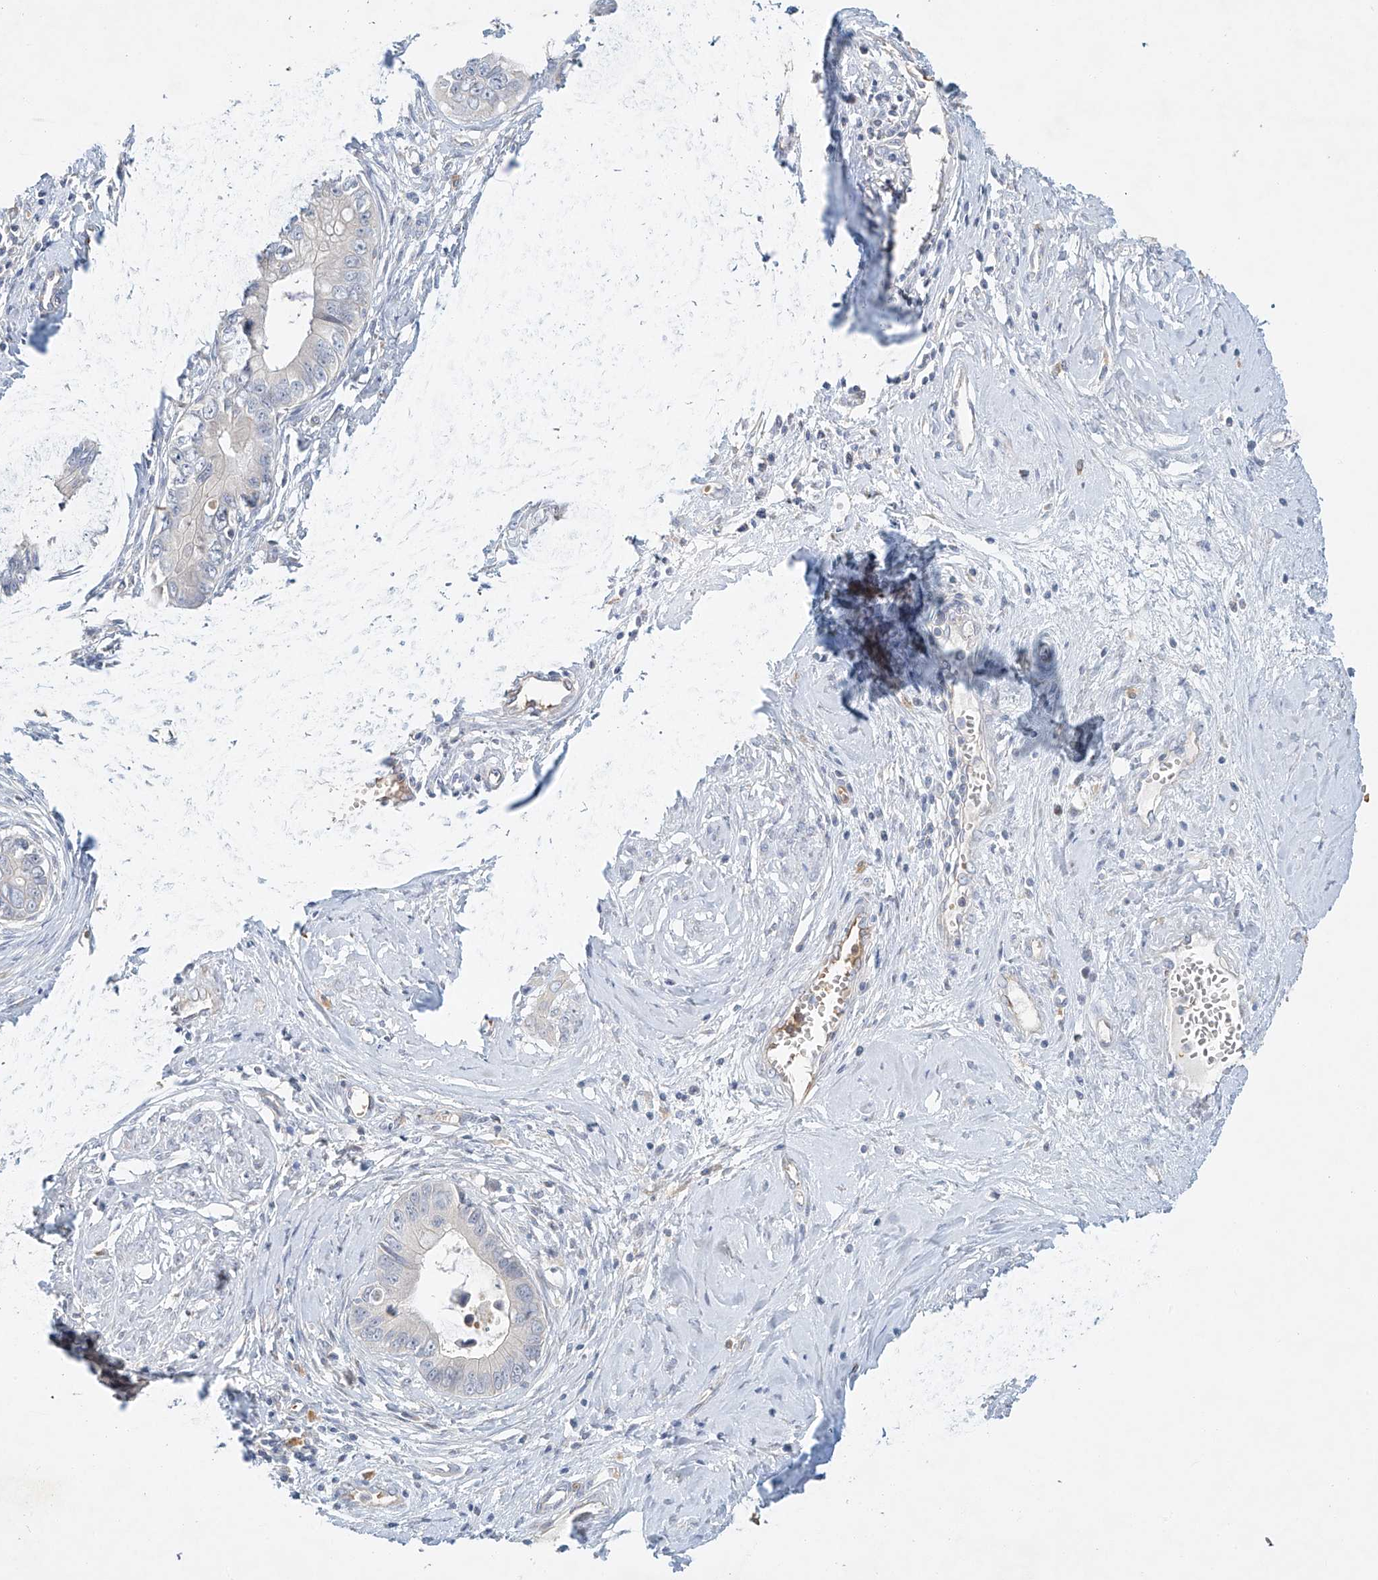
{"staining": {"intensity": "negative", "quantity": "none", "location": "none"}, "tissue": "cervical cancer", "cell_type": "Tumor cells", "image_type": "cancer", "snomed": [{"axis": "morphology", "description": "Adenocarcinoma, NOS"}, {"axis": "topography", "description": "Cervix"}], "caption": "An image of adenocarcinoma (cervical) stained for a protein shows no brown staining in tumor cells.", "gene": "SYTL3", "patient": {"sex": "female", "age": 44}}